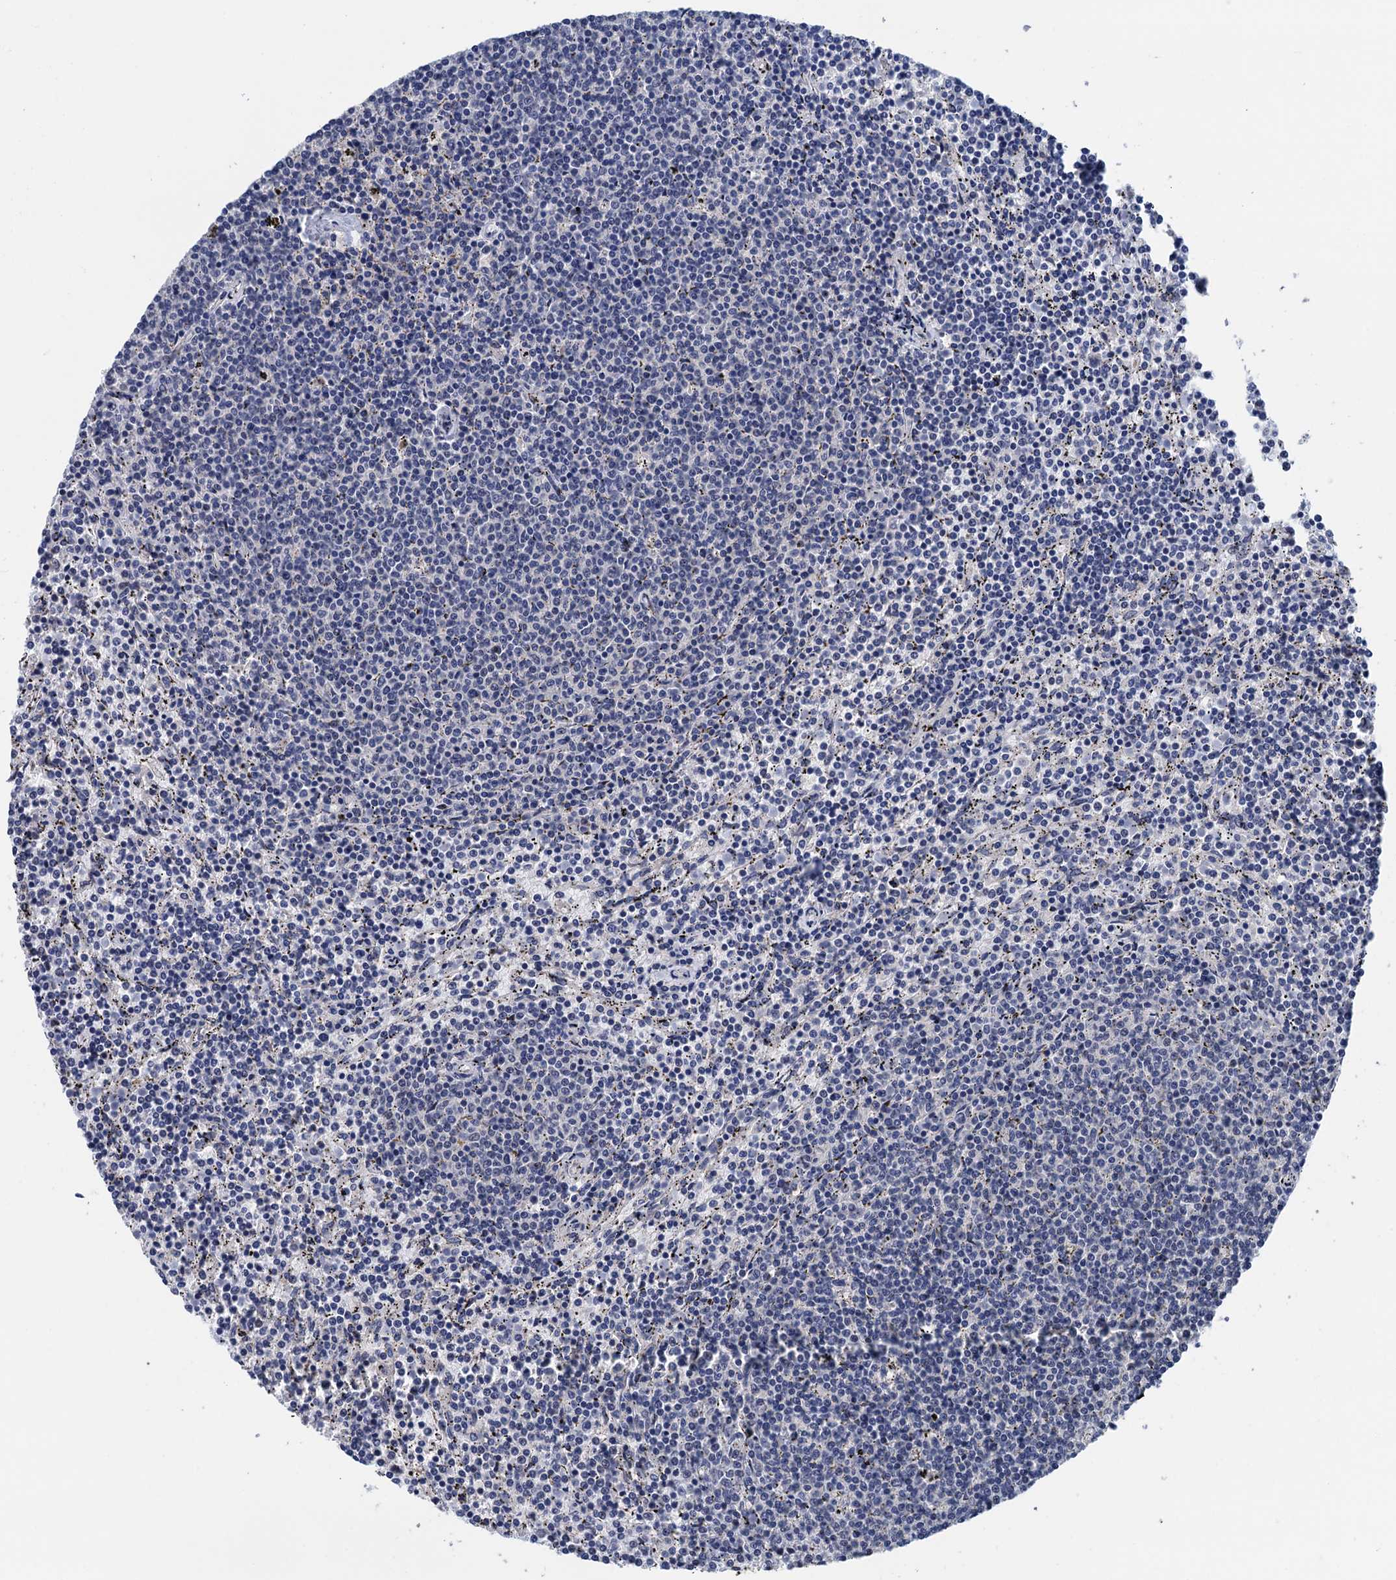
{"staining": {"intensity": "negative", "quantity": "none", "location": "none"}, "tissue": "lymphoma", "cell_type": "Tumor cells", "image_type": "cancer", "snomed": [{"axis": "morphology", "description": "Malignant lymphoma, non-Hodgkin's type, Low grade"}, {"axis": "topography", "description": "Spleen"}], "caption": "Tumor cells show no significant protein positivity in low-grade malignant lymphoma, non-Hodgkin's type. (DAB immunohistochemistry, high magnification).", "gene": "ART5", "patient": {"sex": "female", "age": 50}}